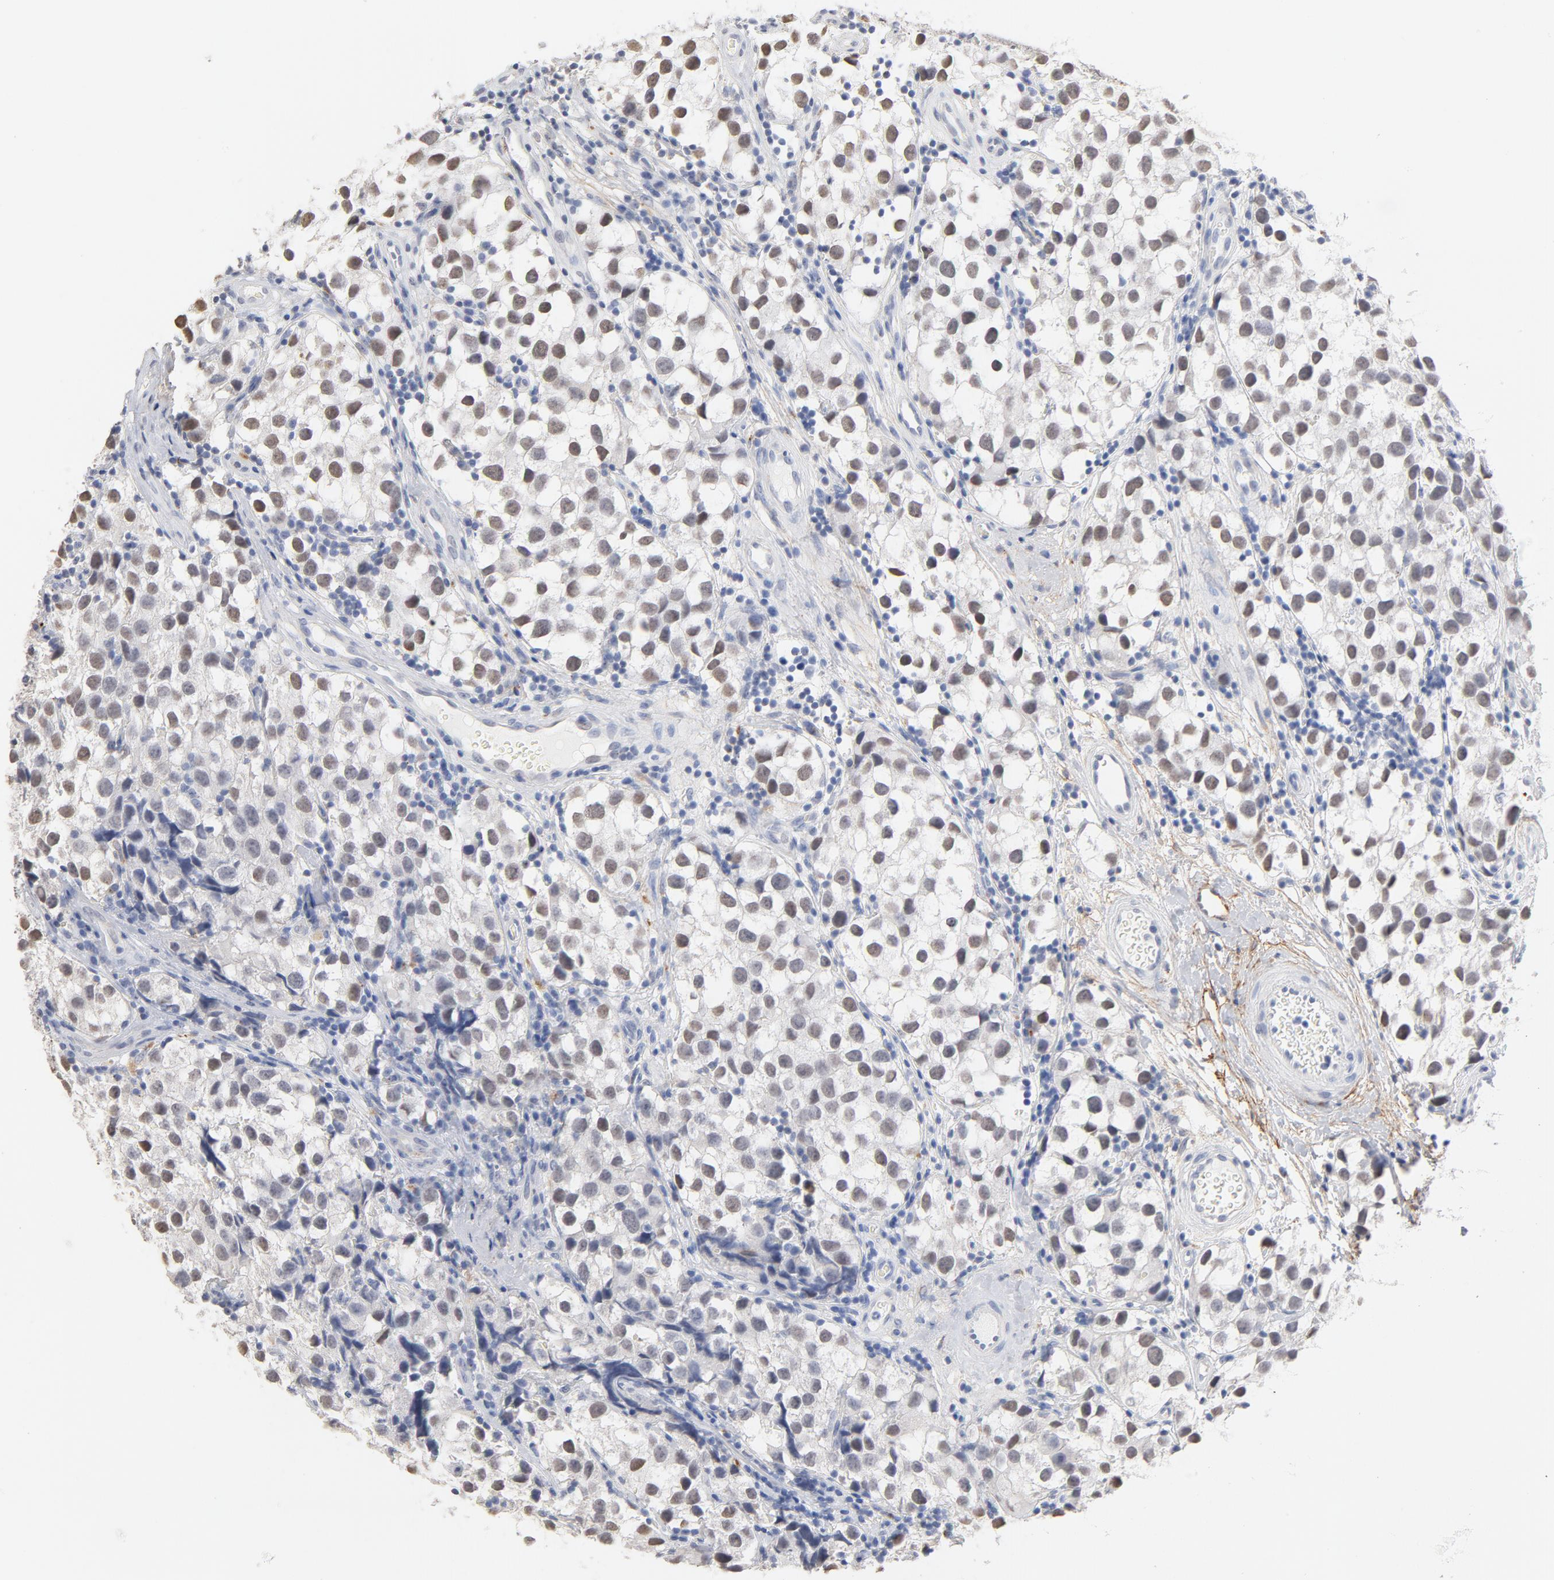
{"staining": {"intensity": "moderate", "quantity": "25%-75%", "location": "nuclear"}, "tissue": "testis cancer", "cell_type": "Tumor cells", "image_type": "cancer", "snomed": [{"axis": "morphology", "description": "Seminoma, NOS"}, {"axis": "topography", "description": "Testis"}], "caption": "Moderate nuclear staining for a protein is seen in approximately 25%-75% of tumor cells of testis cancer using immunohistochemistry.", "gene": "LTBP2", "patient": {"sex": "male", "age": 39}}